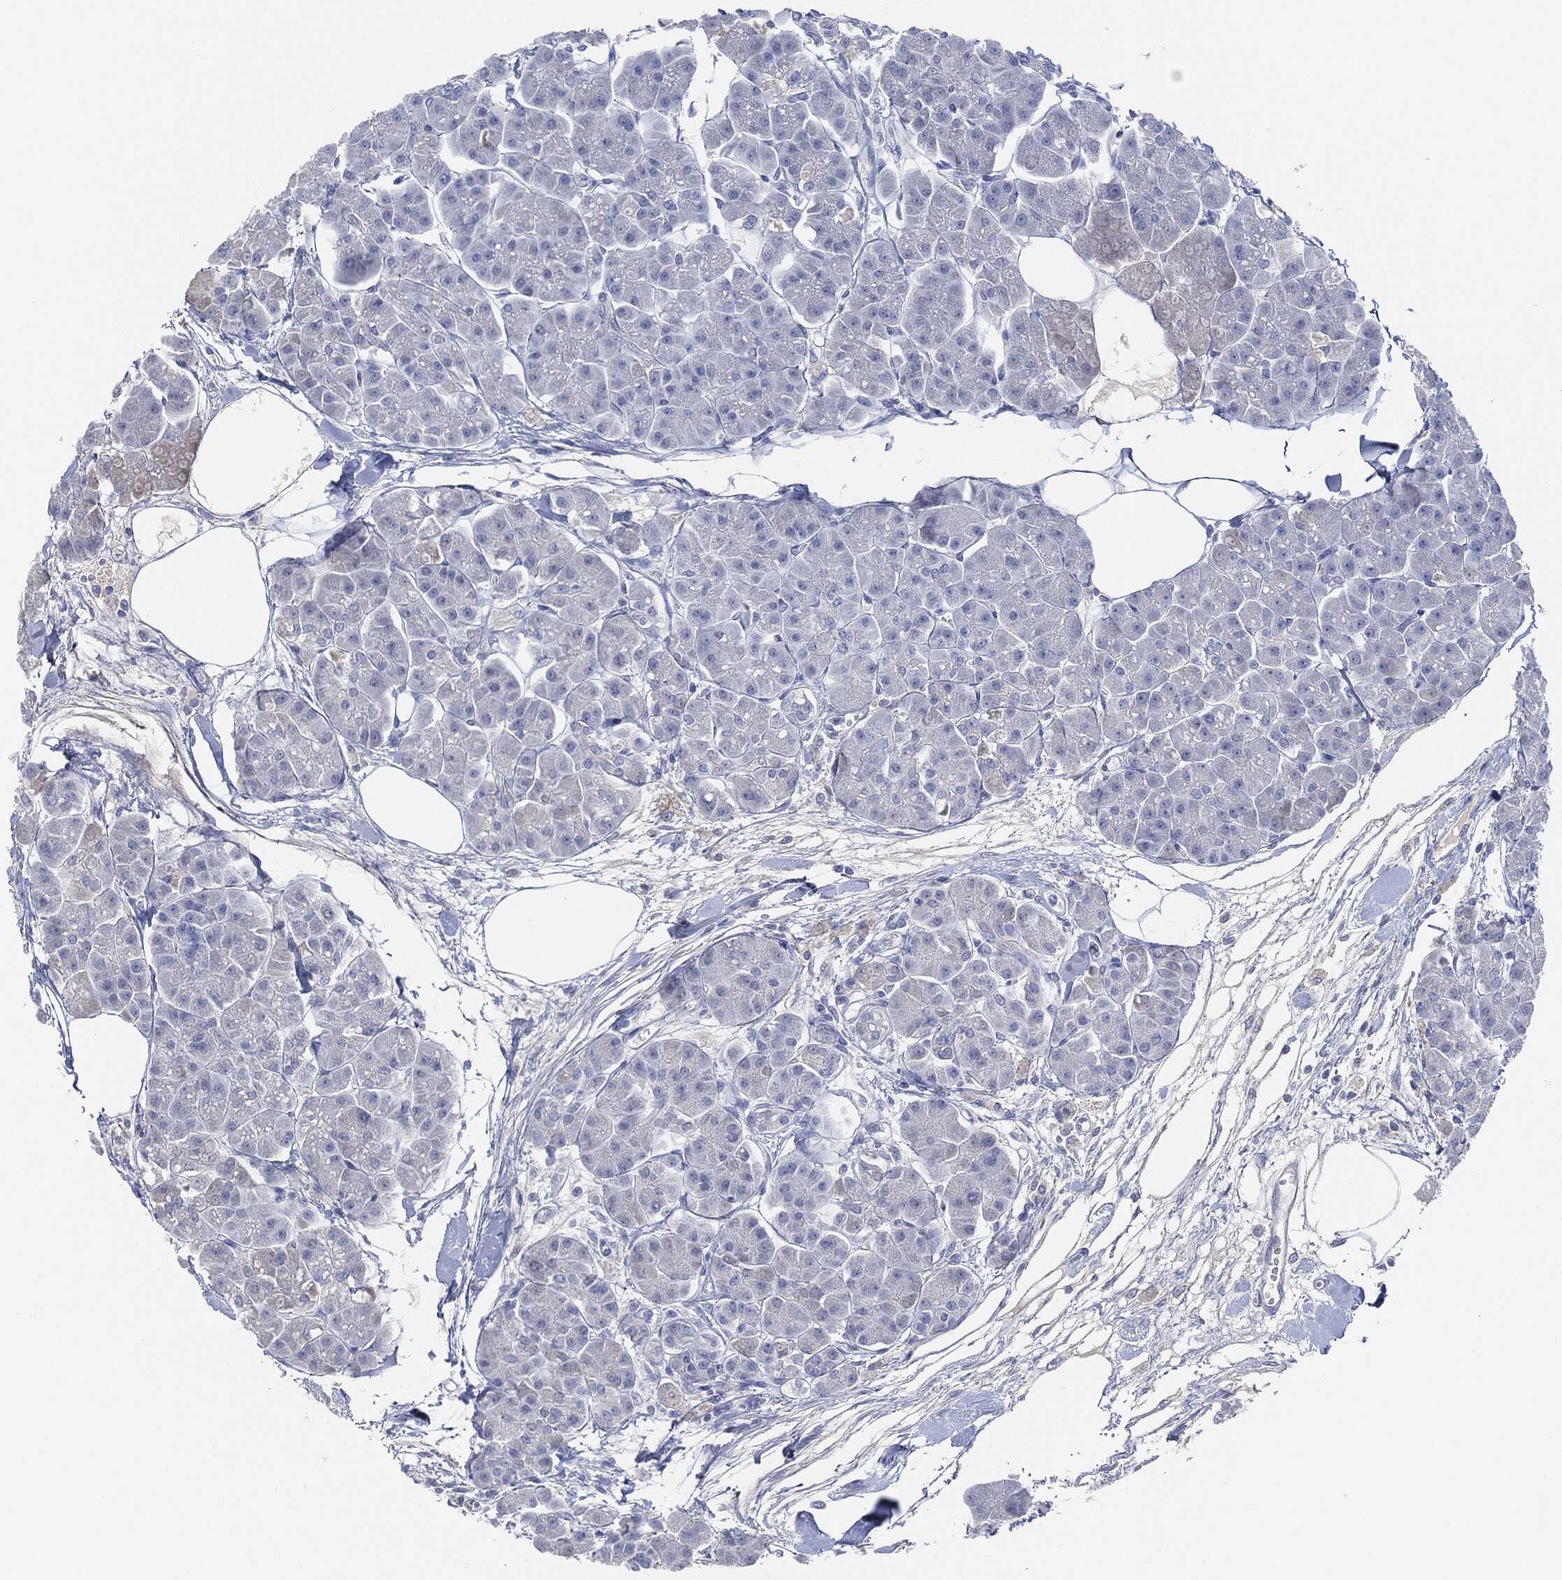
{"staining": {"intensity": "negative", "quantity": "none", "location": "none"}, "tissue": "pancreas", "cell_type": "Exocrine glandular cells", "image_type": "normal", "snomed": [{"axis": "morphology", "description": "Normal tissue, NOS"}, {"axis": "topography", "description": "Adipose tissue"}, {"axis": "topography", "description": "Pancreas"}, {"axis": "topography", "description": "Peripheral nerve tissue"}], "caption": "A high-resolution photomicrograph shows immunohistochemistry (IHC) staining of unremarkable pancreas, which demonstrates no significant staining in exocrine glandular cells.", "gene": "AFP", "patient": {"sex": "female", "age": 58}}